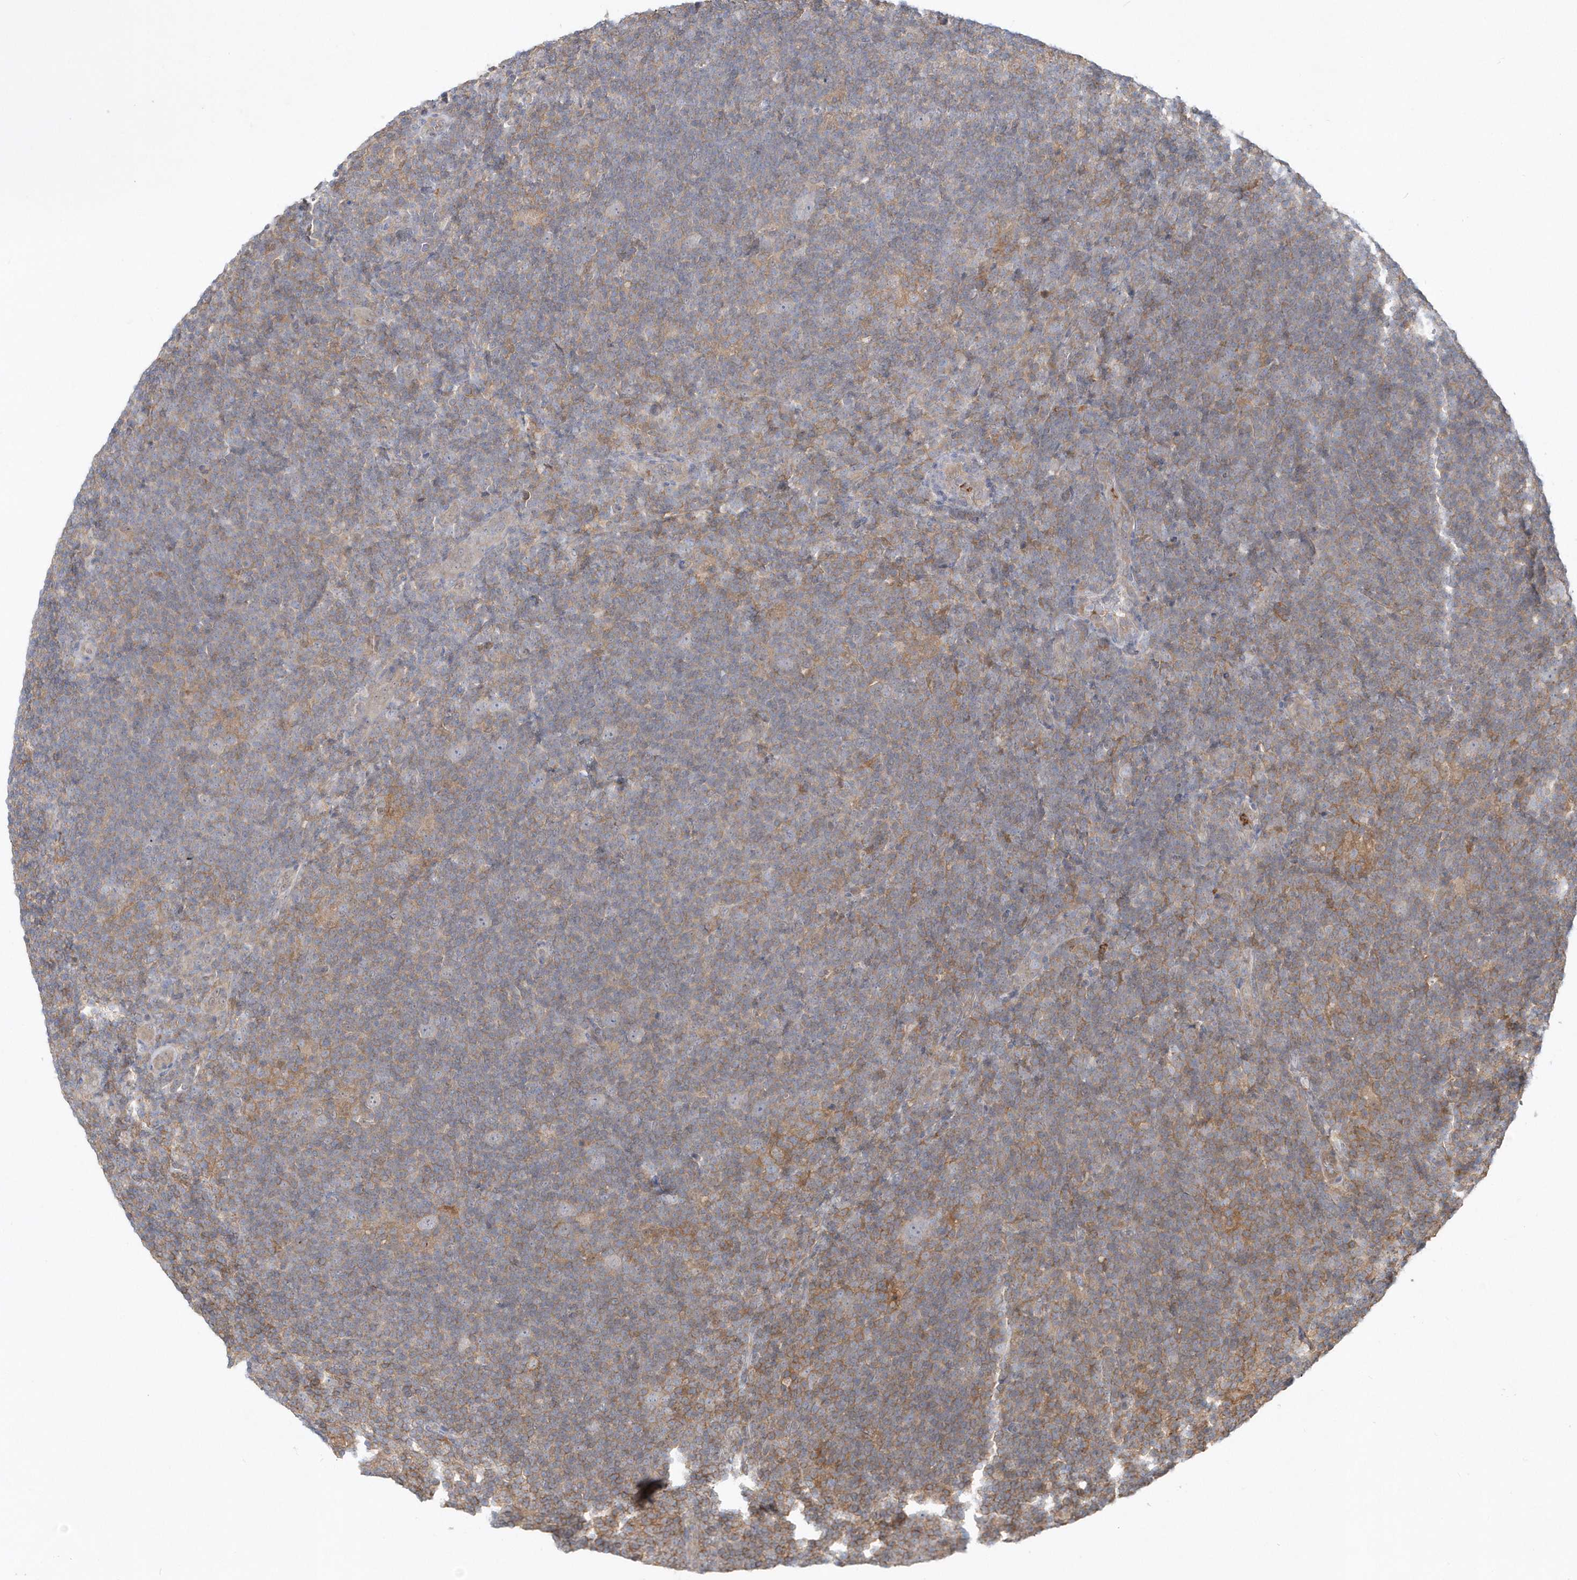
{"staining": {"intensity": "negative", "quantity": "none", "location": "none"}, "tissue": "lymphoma", "cell_type": "Tumor cells", "image_type": "cancer", "snomed": [{"axis": "morphology", "description": "Hodgkin's disease, NOS"}, {"axis": "topography", "description": "Lymph node"}], "caption": "Immunohistochemical staining of lymphoma shows no significant expression in tumor cells.", "gene": "RNF7", "patient": {"sex": "female", "age": 57}}